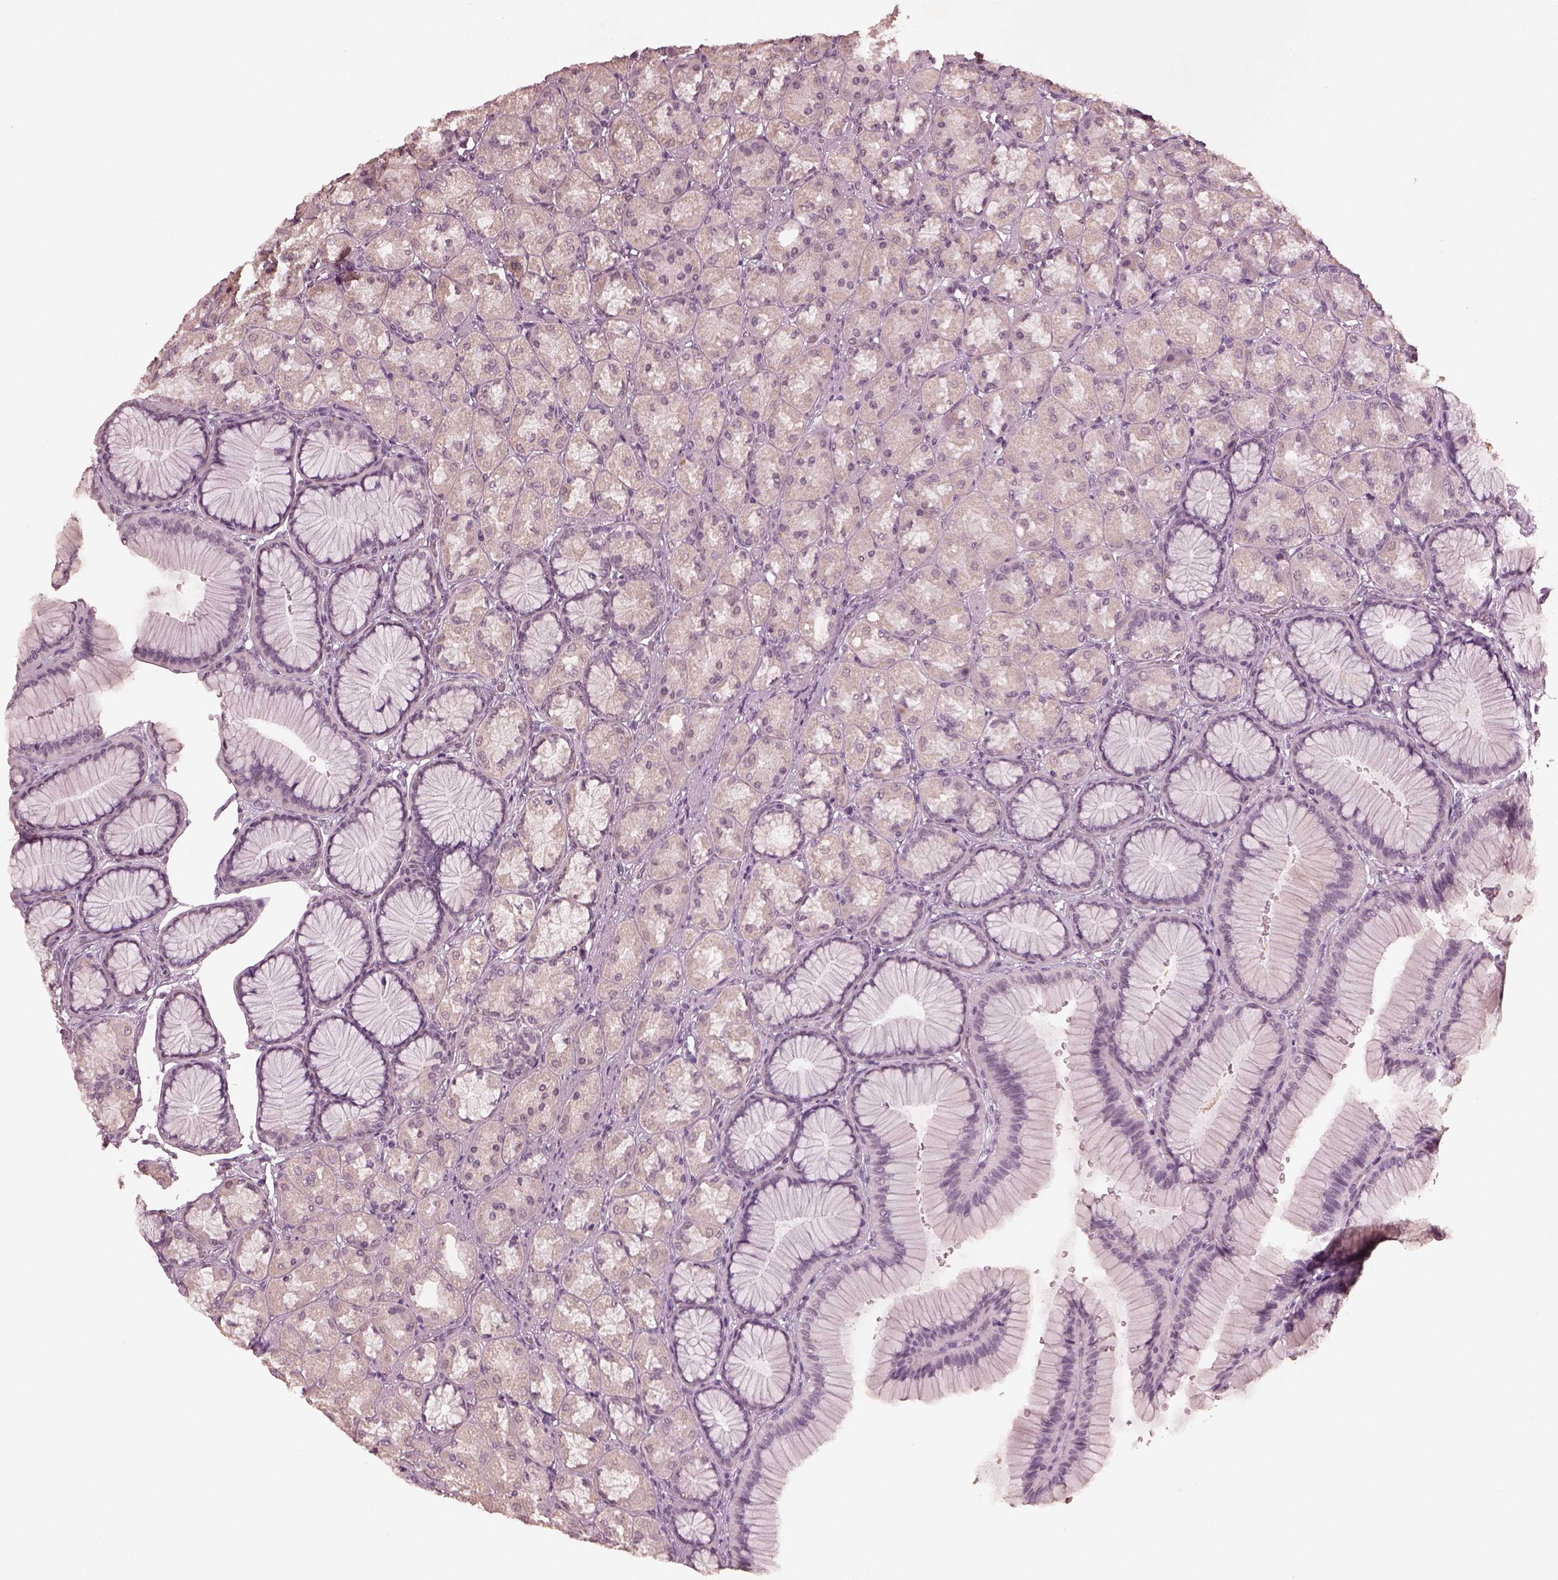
{"staining": {"intensity": "weak", "quantity": "<25%", "location": "cytoplasmic/membranous"}, "tissue": "stomach", "cell_type": "Glandular cells", "image_type": "normal", "snomed": [{"axis": "morphology", "description": "Normal tissue, NOS"}, {"axis": "morphology", "description": "Adenocarcinoma, NOS"}, {"axis": "morphology", "description": "Adenocarcinoma, High grade"}, {"axis": "topography", "description": "Stomach, upper"}, {"axis": "topography", "description": "Stomach"}], "caption": "A high-resolution histopathology image shows immunohistochemistry staining of normal stomach, which displays no significant positivity in glandular cells. Brightfield microscopy of immunohistochemistry stained with DAB (3,3'-diaminobenzidine) (brown) and hematoxylin (blue), captured at high magnification.", "gene": "KRT79", "patient": {"sex": "female", "age": 65}}